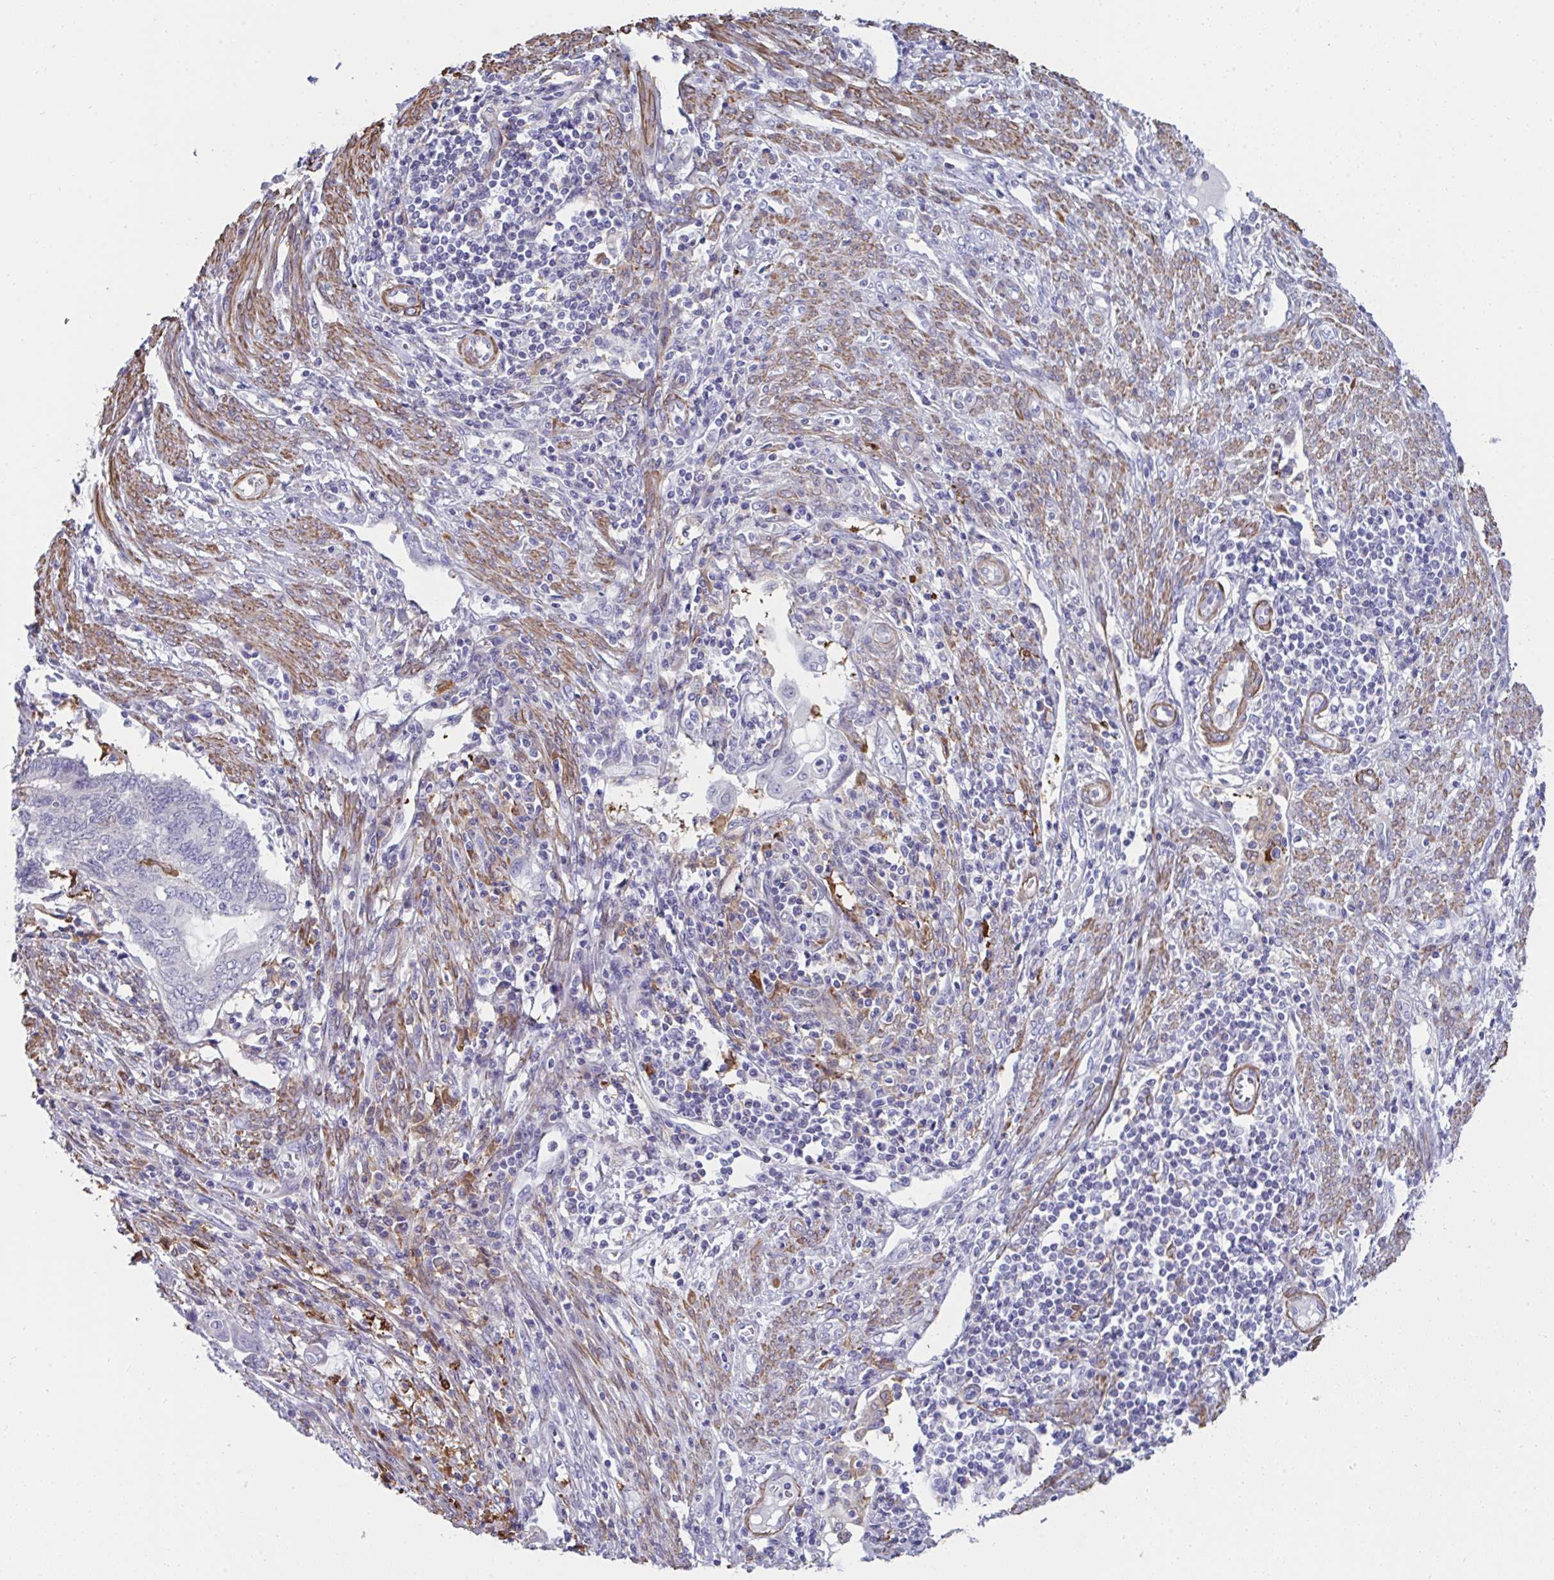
{"staining": {"intensity": "negative", "quantity": "none", "location": "none"}, "tissue": "endometrial cancer", "cell_type": "Tumor cells", "image_type": "cancer", "snomed": [{"axis": "morphology", "description": "Adenocarcinoma, NOS"}, {"axis": "topography", "description": "Uterus"}, {"axis": "topography", "description": "Endometrium"}], "caption": "This is an IHC image of endometrial cancer. There is no staining in tumor cells.", "gene": "FBXL13", "patient": {"sex": "female", "age": 70}}